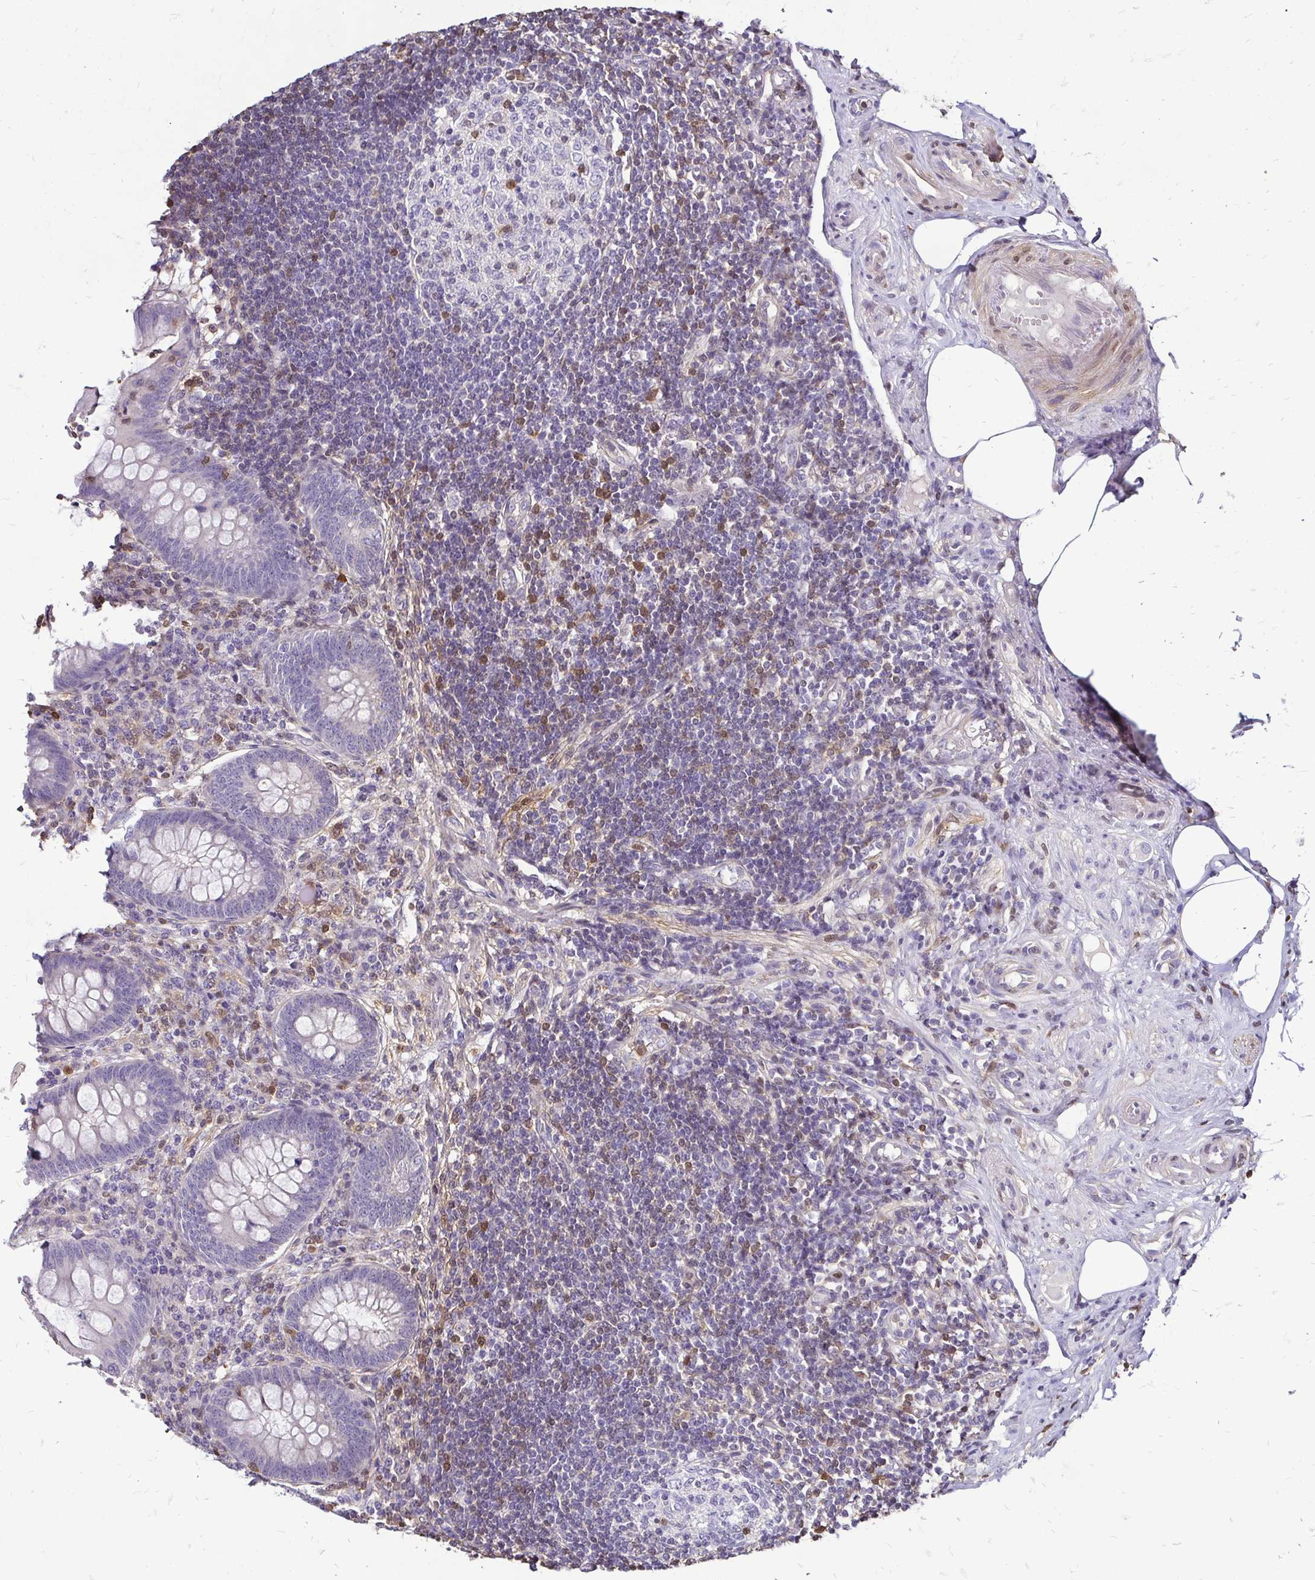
{"staining": {"intensity": "negative", "quantity": "none", "location": "none"}, "tissue": "appendix", "cell_type": "Glandular cells", "image_type": "normal", "snomed": [{"axis": "morphology", "description": "Normal tissue, NOS"}, {"axis": "topography", "description": "Appendix"}], "caption": "Immunohistochemistry image of unremarkable human appendix stained for a protein (brown), which exhibits no staining in glandular cells.", "gene": "ZFP1", "patient": {"sex": "female", "age": 57}}